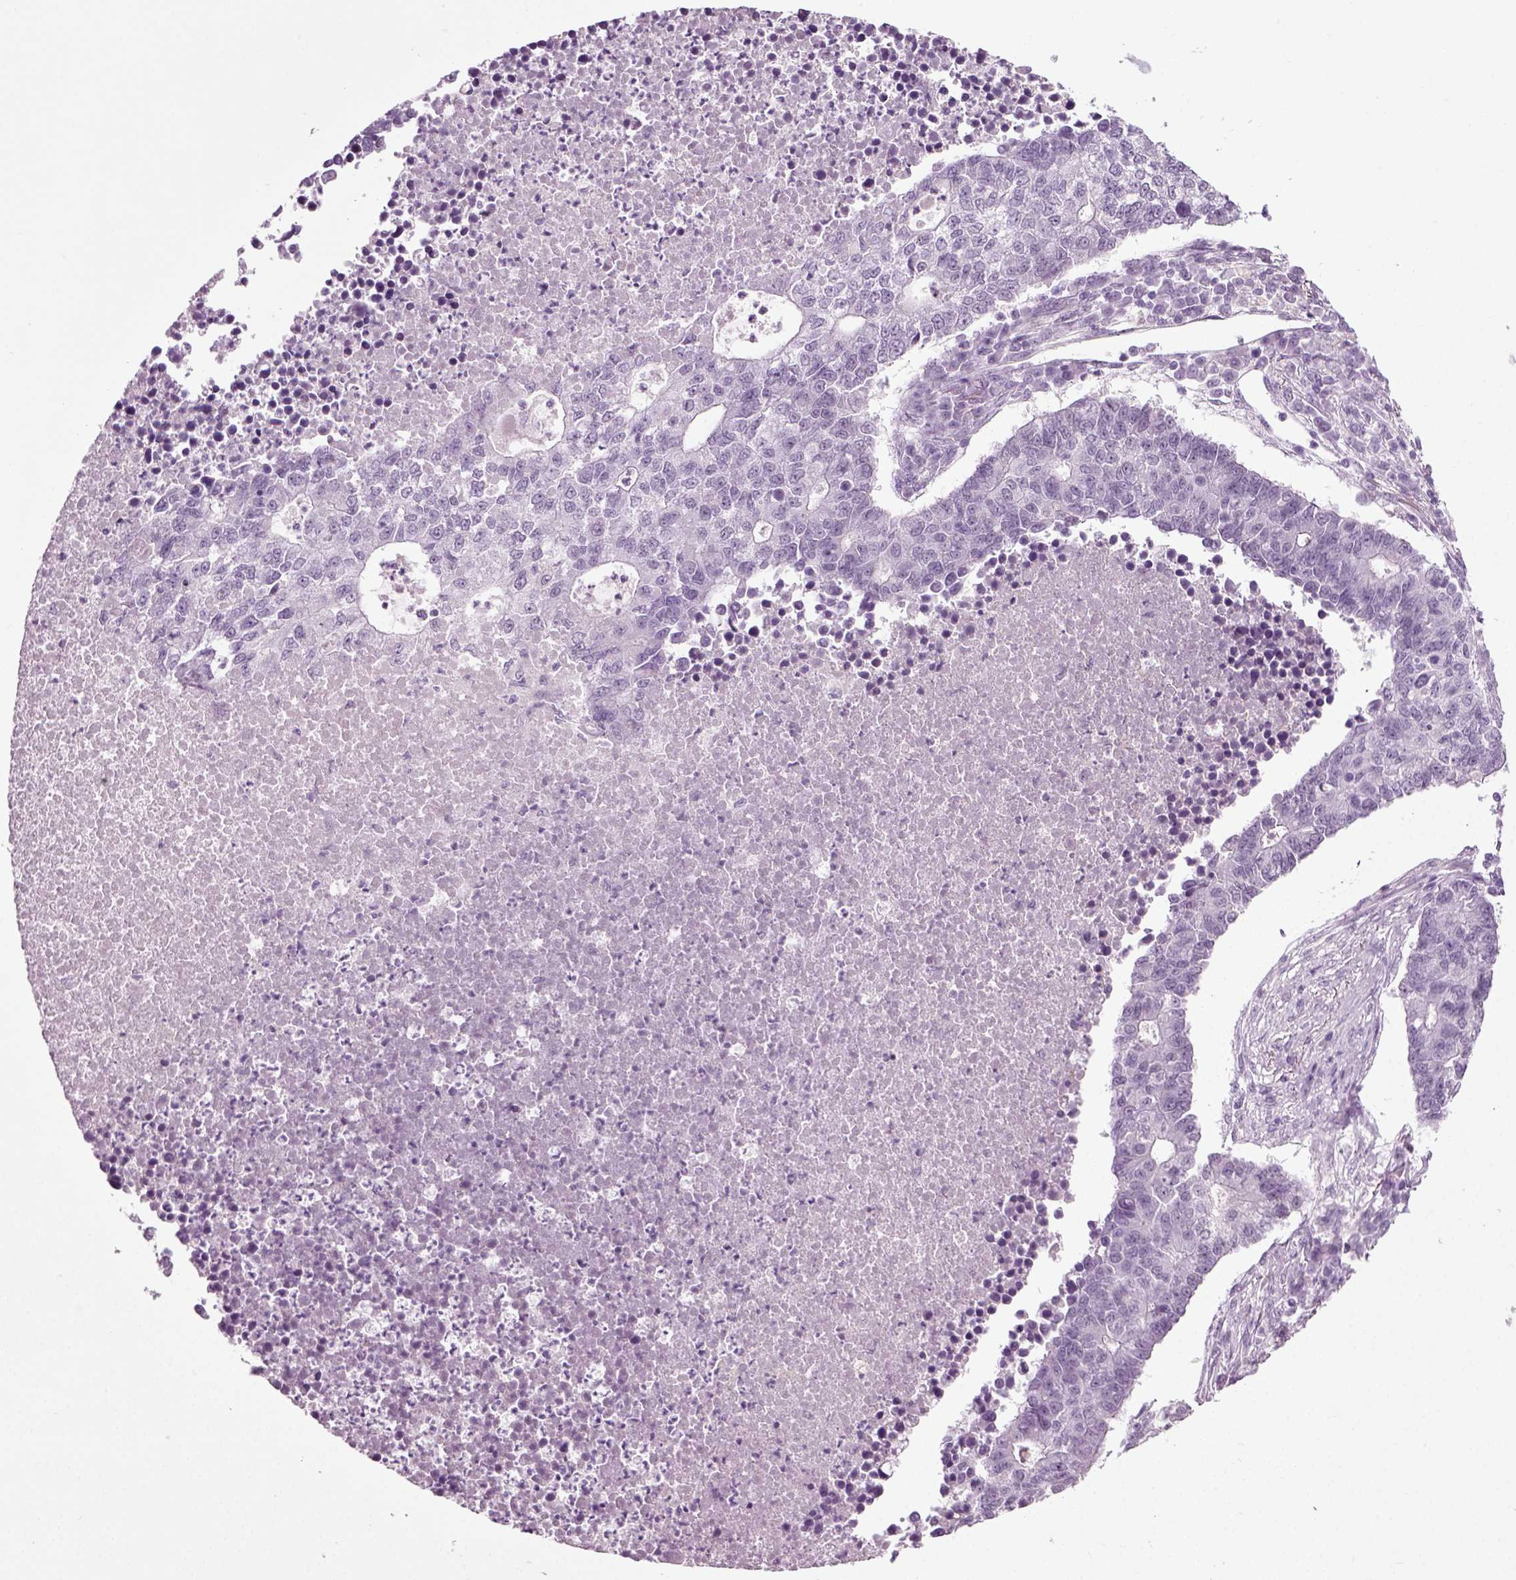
{"staining": {"intensity": "negative", "quantity": "none", "location": "none"}, "tissue": "lung cancer", "cell_type": "Tumor cells", "image_type": "cancer", "snomed": [{"axis": "morphology", "description": "Adenocarcinoma, NOS"}, {"axis": "topography", "description": "Lung"}], "caption": "Immunohistochemistry (IHC) histopathology image of adenocarcinoma (lung) stained for a protein (brown), which displays no positivity in tumor cells.", "gene": "ZC2HC1C", "patient": {"sex": "male", "age": 57}}